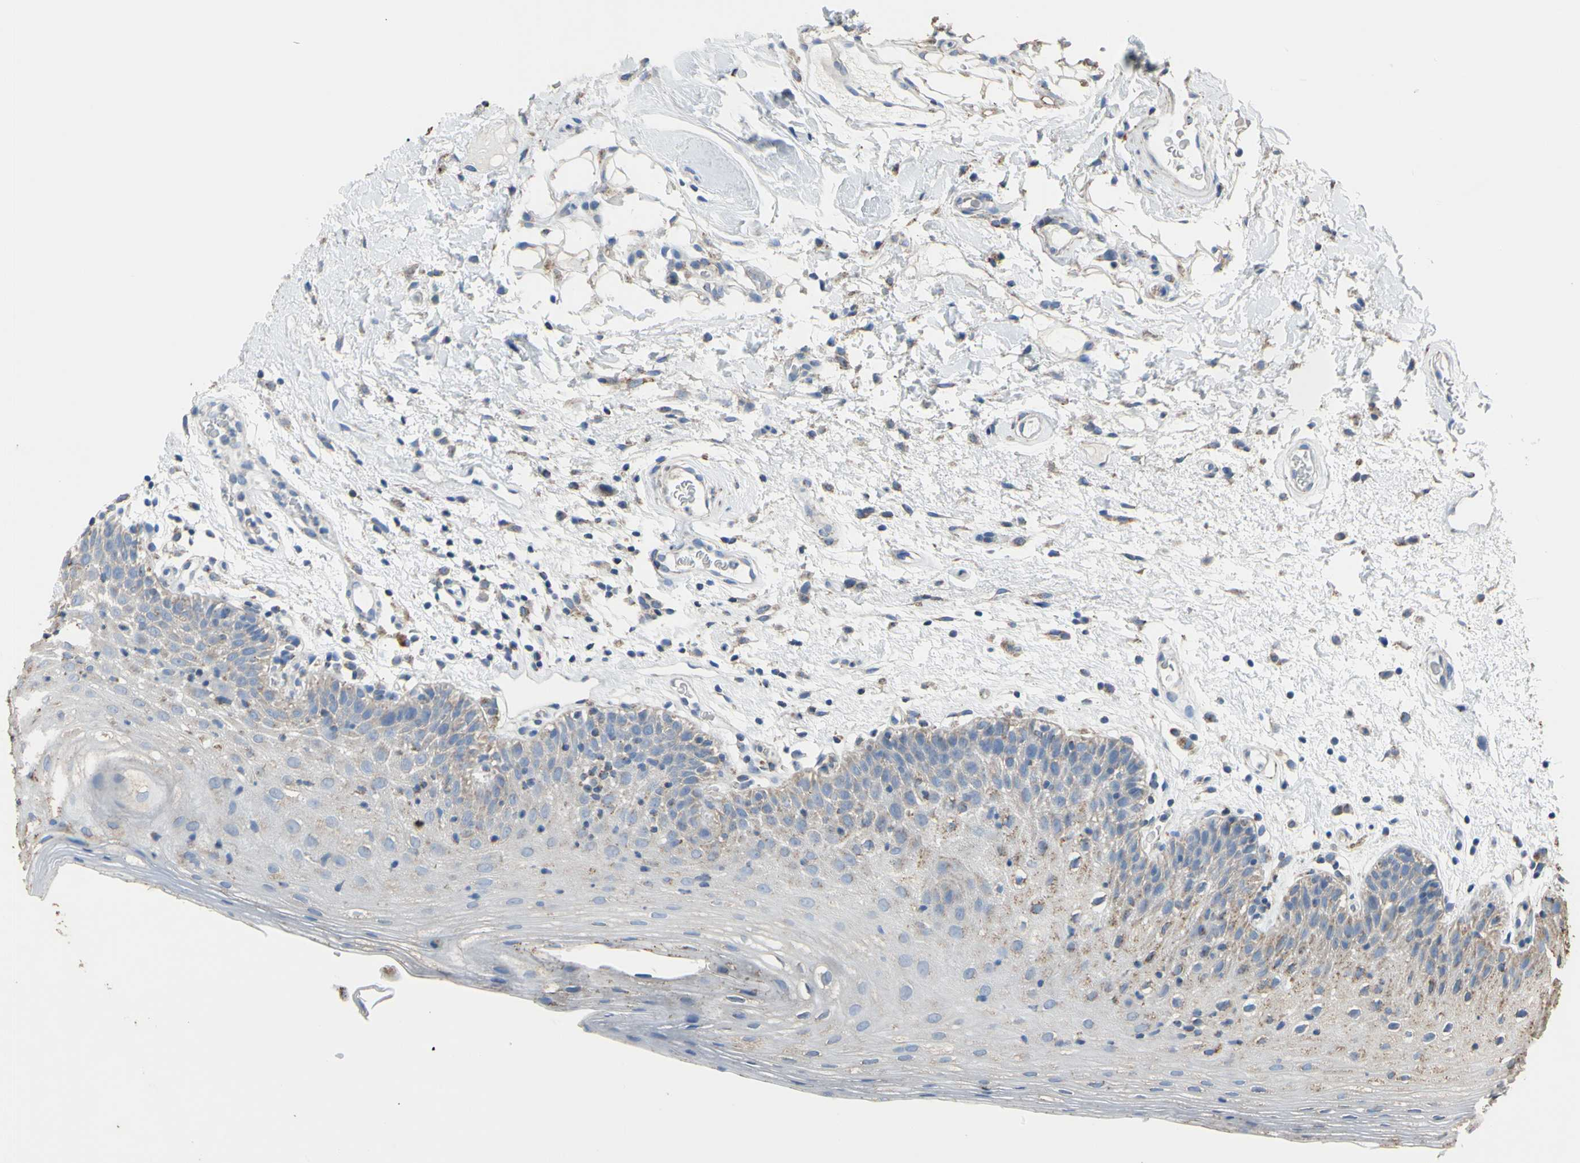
{"staining": {"intensity": "weak", "quantity": "25%-75%", "location": "cytoplasmic/membranous"}, "tissue": "oral mucosa", "cell_type": "Squamous epithelial cells", "image_type": "normal", "snomed": [{"axis": "morphology", "description": "Normal tissue, NOS"}, {"axis": "morphology", "description": "Squamous cell carcinoma, NOS"}, {"axis": "topography", "description": "Skeletal muscle"}, {"axis": "topography", "description": "Oral tissue"}, {"axis": "topography", "description": "Head-Neck"}], "caption": "Weak cytoplasmic/membranous expression for a protein is appreciated in approximately 25%-75% of squamous epithelial cells of unremarkable oral mucosa using IHC.", "gene": "CMKLR2", "patient": {"sex": "male", "age": 71}}